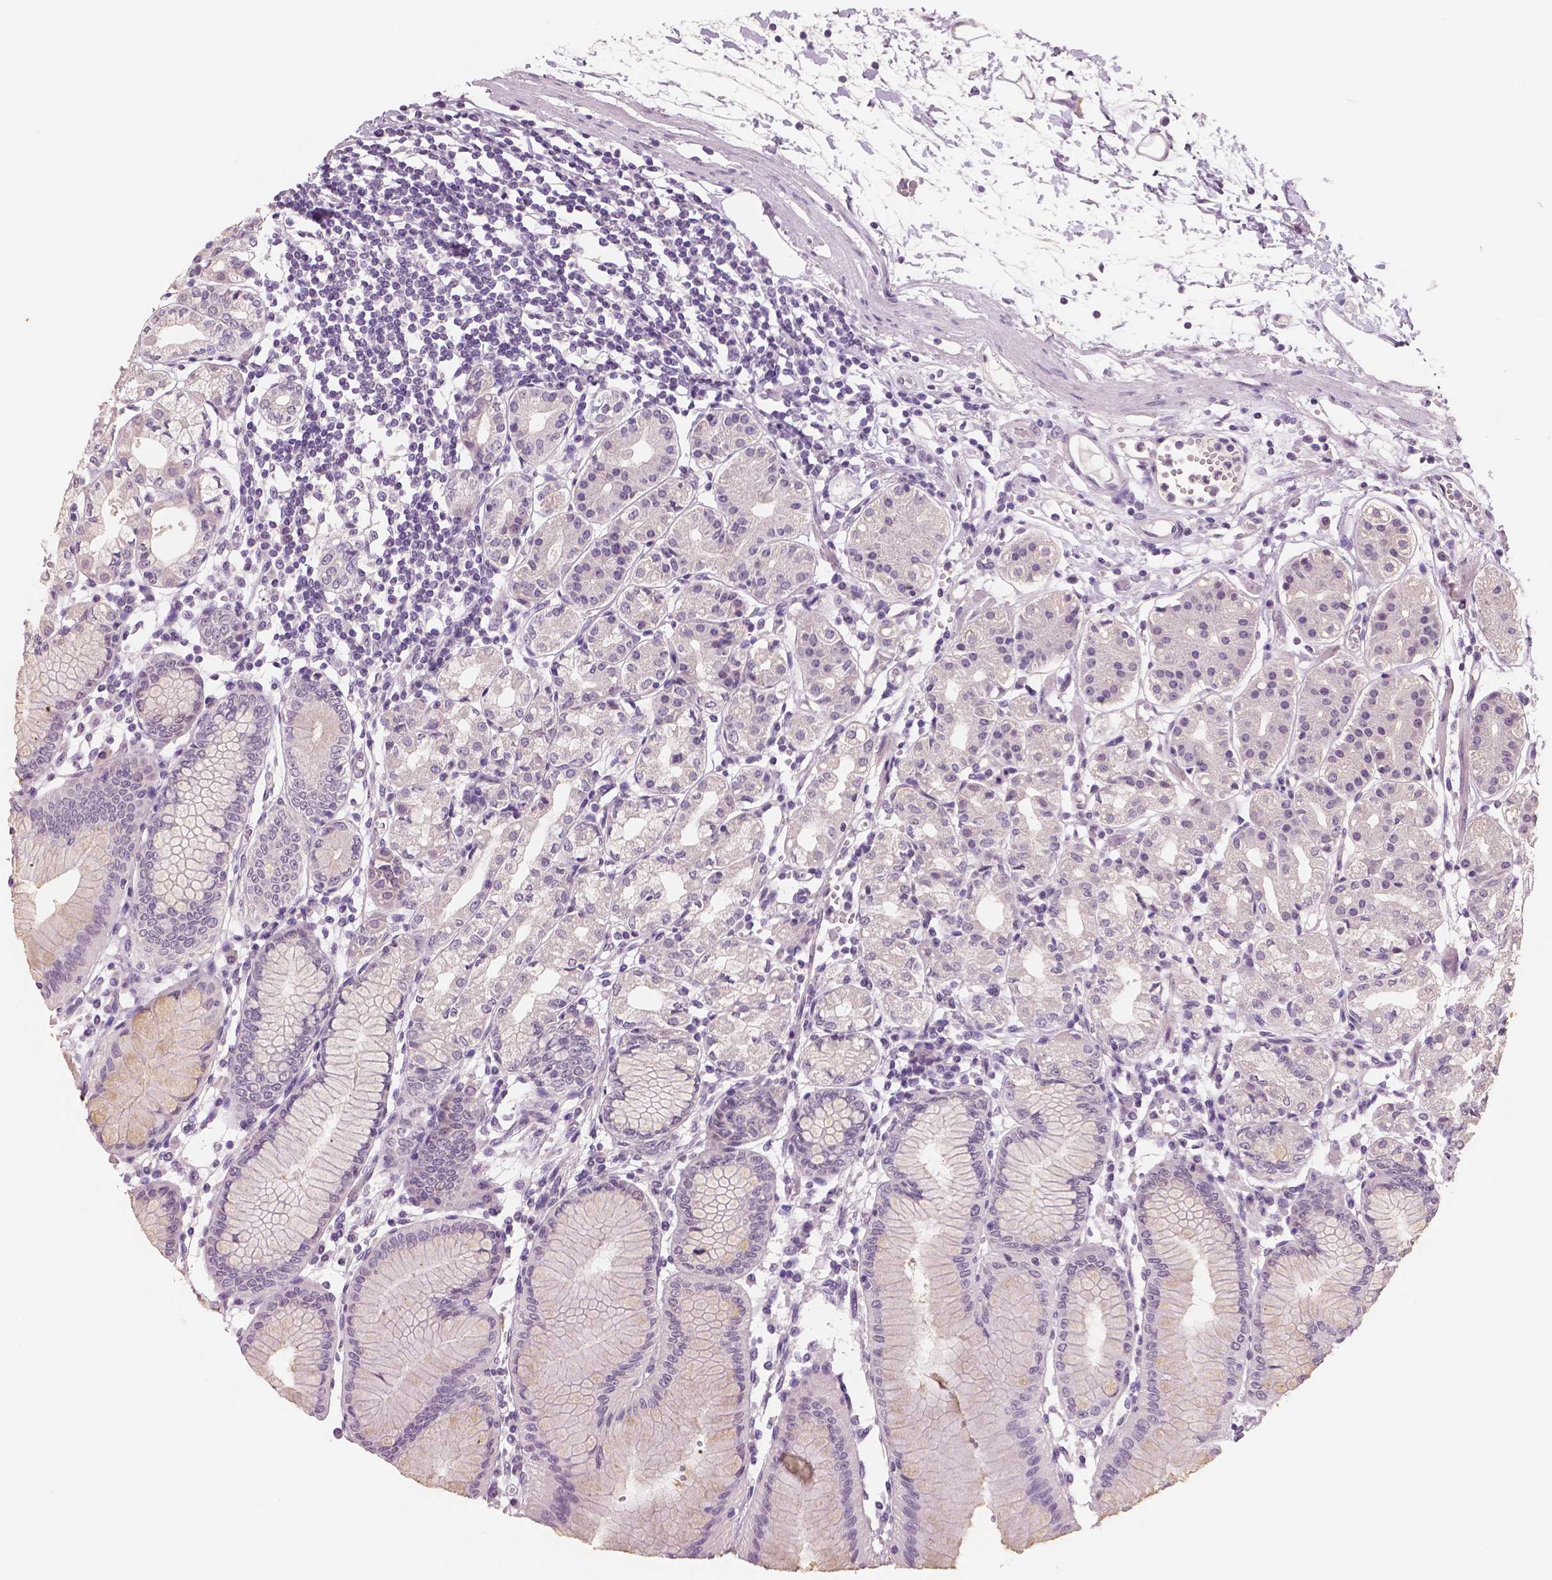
{"staining": {"intensity": "negative", "quantity": "none", "location": "none"}, "tissue": "stomach", "cell_type": "Glandular cells", "image_type": "normal", "snomed": [{"axis": "morphology", "description": "Normal tissue, NOS"}, {"axis": "topography", "description": "Skeletal muscle"}, {"axis": "topography", "description": "Stomach"}], "caption": "The micrograph displays no significant expression in glandular cells of stomach. The staining is performed using DAB (3,3'-diaminobenzidine) brown chromogen with nuclei counter-stained in using hematoxylin.", "gene": "NECAB1", "patient": {"sex": "female", "age": 57}}